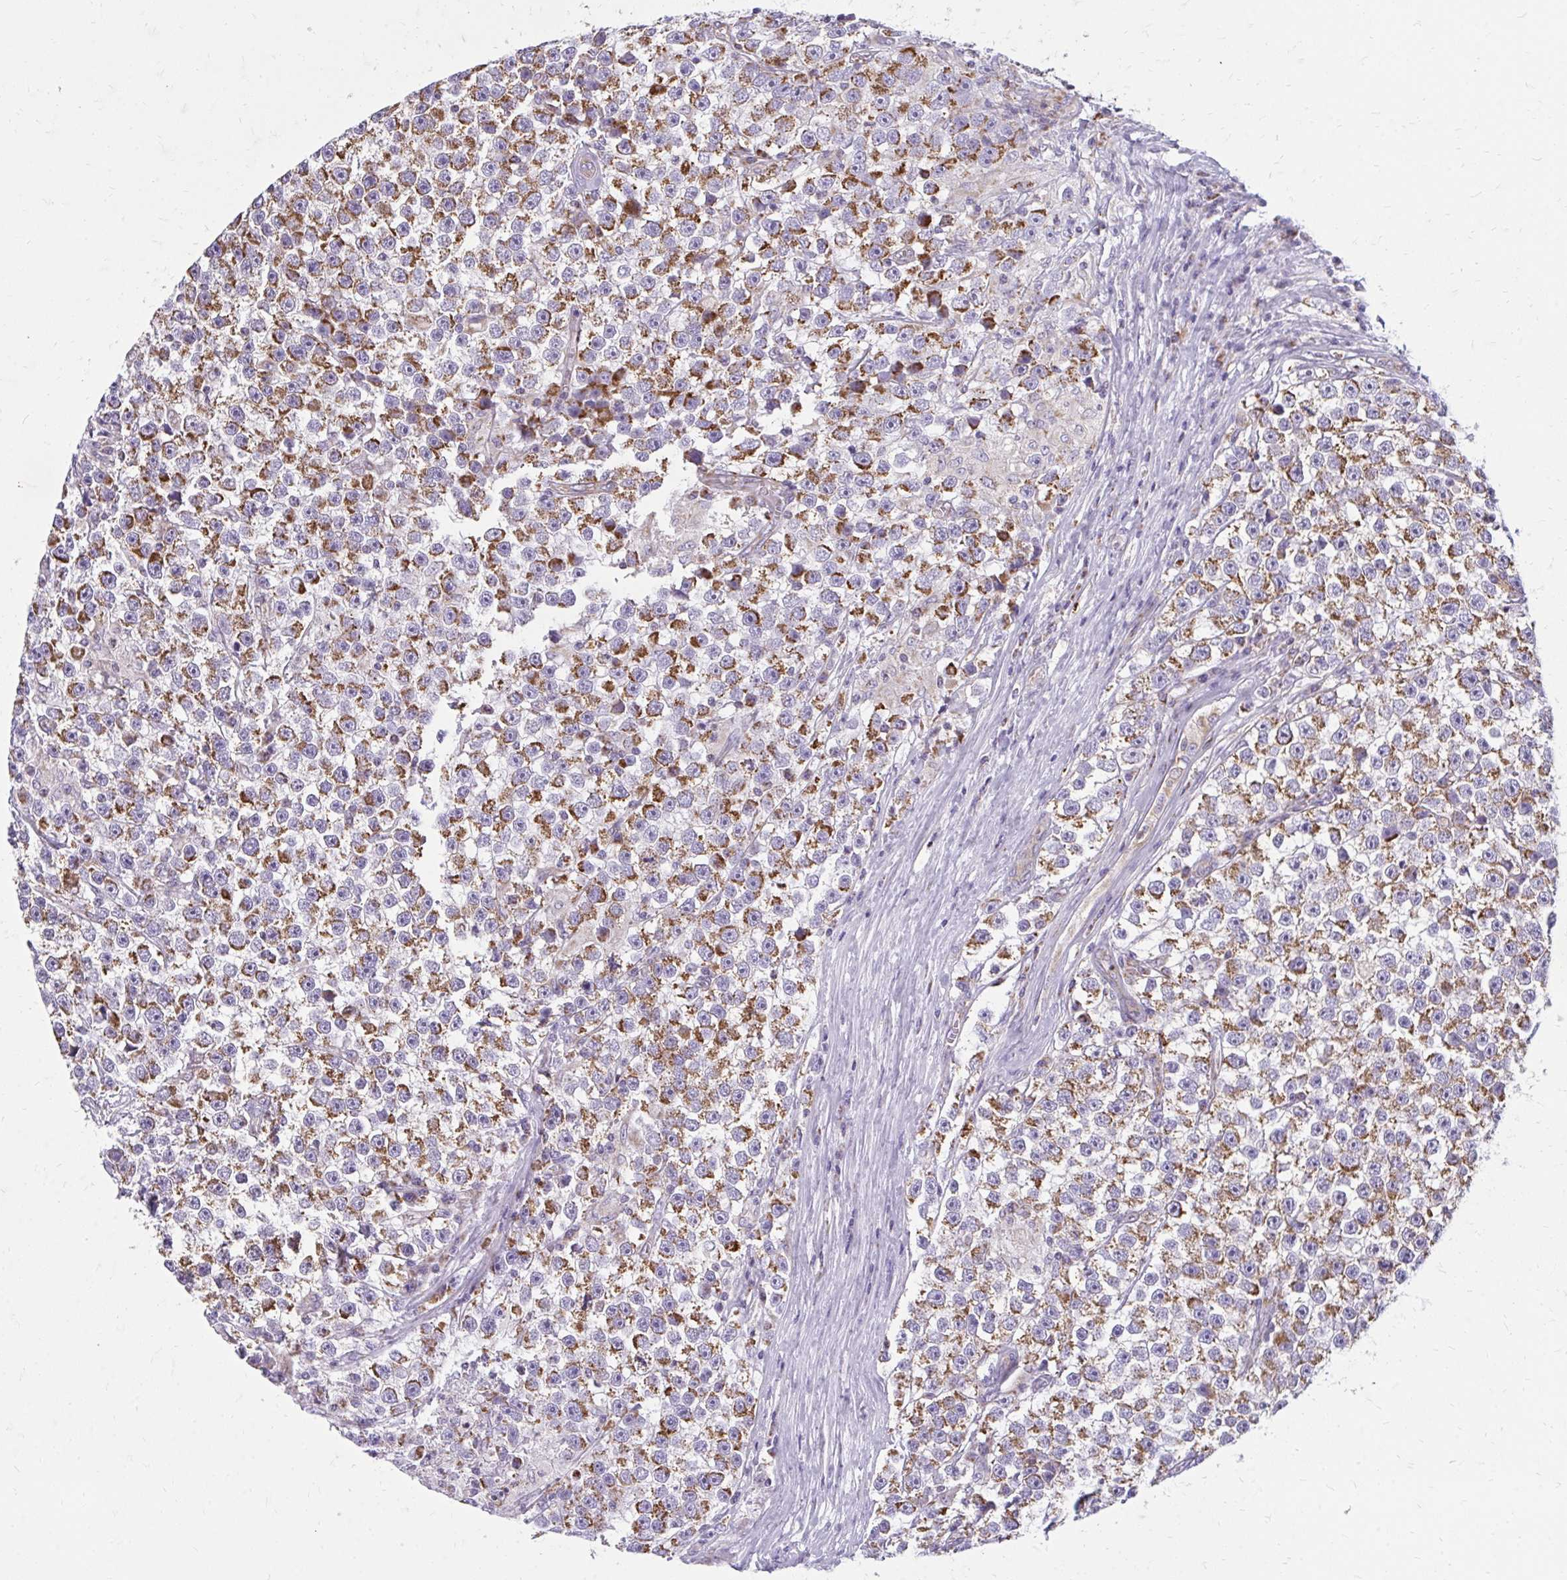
{"staining": {"intensity": "moderate", "quantity": "25%-75%", "location": "cytoplasmic/membranous"}, "tissue": "testis cancer", "cell_type": "Tumor cells", "image_type": "cancer", "snomed": [{"axis": "morphology", "description": "Seminoma, NOS"}, {"axis": "topography", "description": "Testis"}], "caption": "The image shows immunohistochemical staining of testis seminoma. There is moderate cytoplasmic/membranous positivity is present in about 25%-75% of tumor cells.", "gene": "IFIT1", "patient": {"sex": "male", "age": 31}}